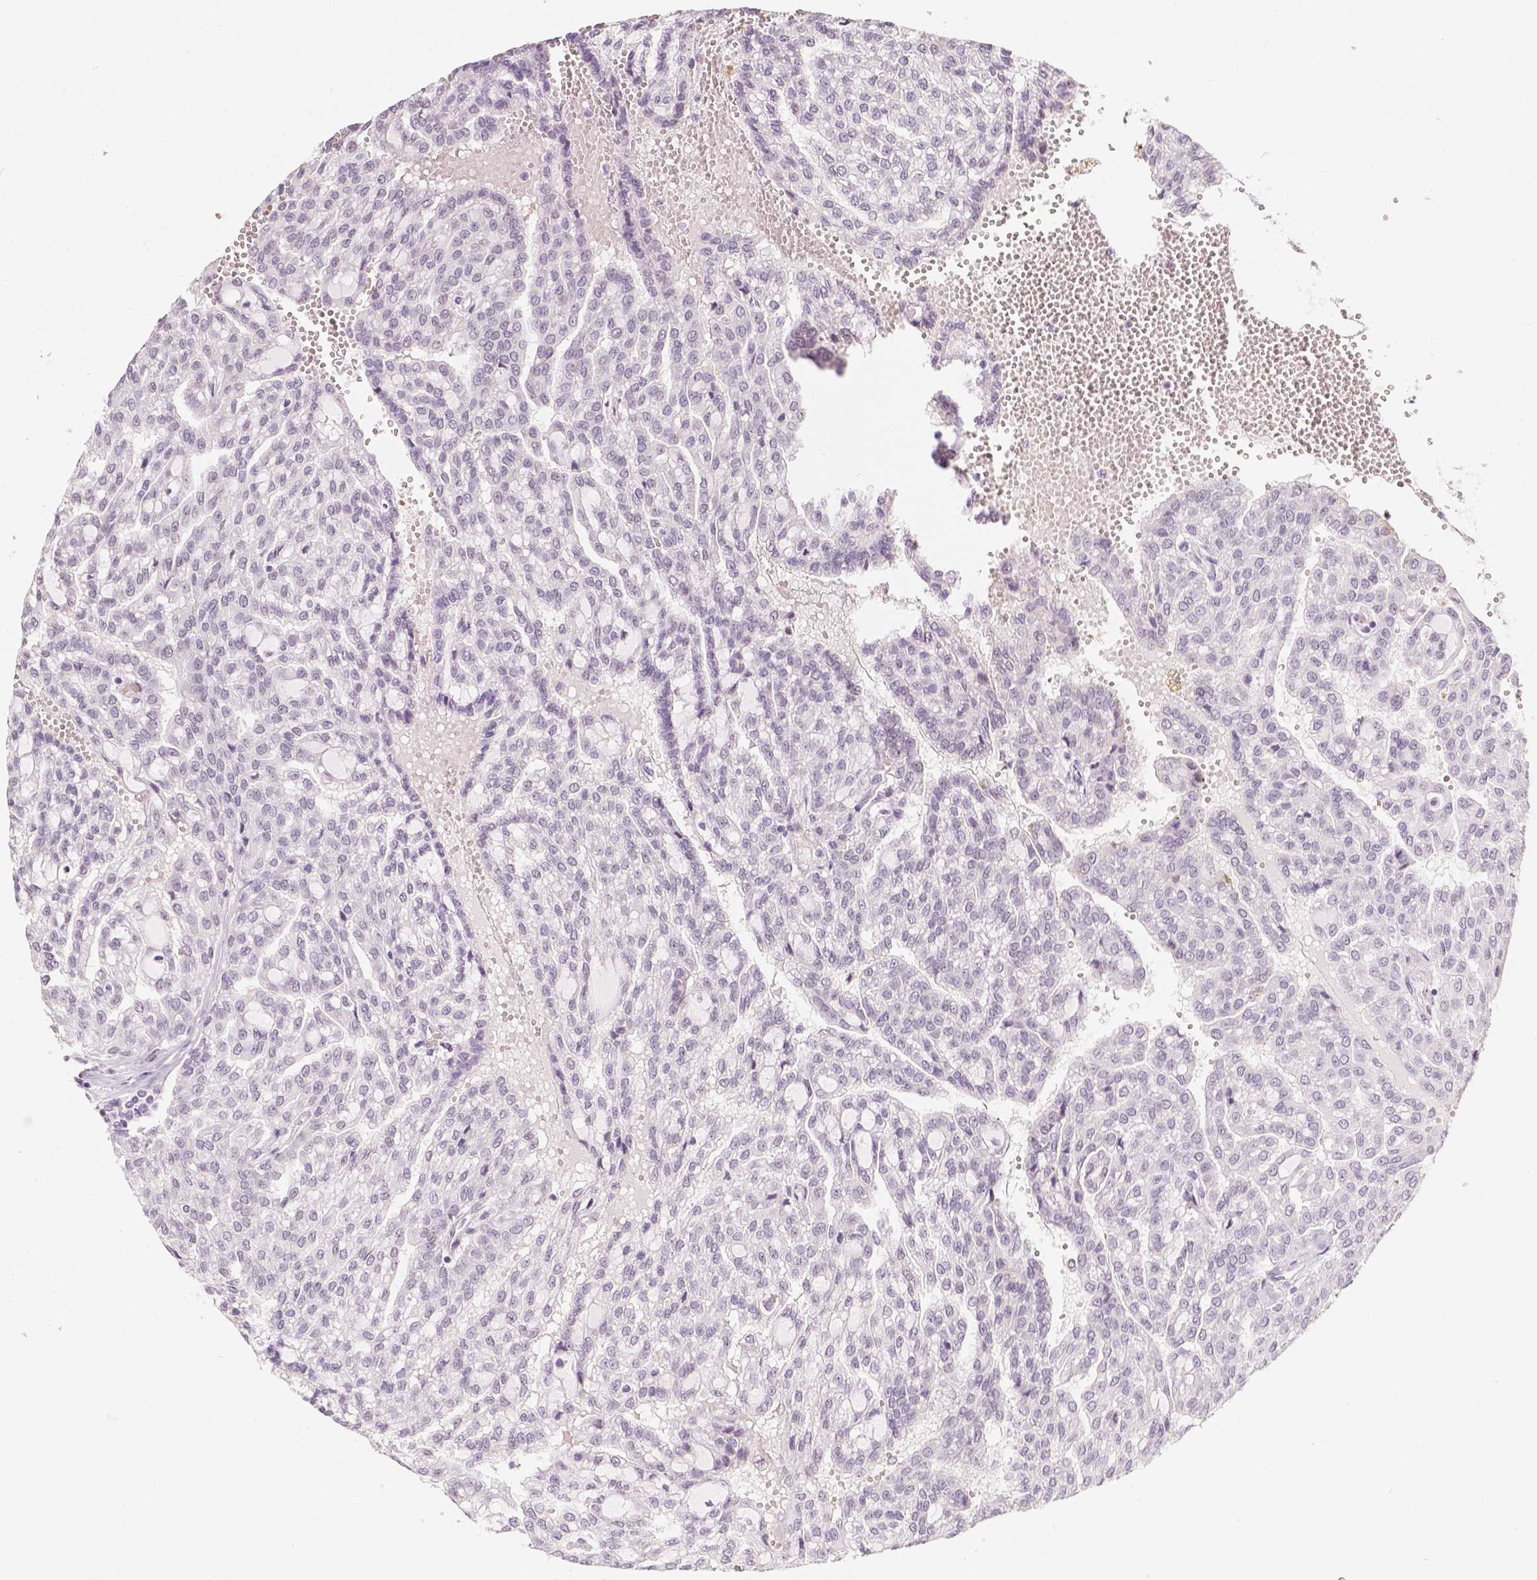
{"staining": {"intensity": "negative", "quantity": "none", "location": "none"}, "tissue": "renal cancer", "cell_type": "Tumor cells", "image_type": "cancer", "snomed": [{"axis": "morphology", "description": "Adenocarcinoma, NOS"}, {"axis": "topography", "description": "Kidney"}], "caption": "IHC of adenocarcinoma (renal) exhibits no positivity in tumor cells.", "gene": "KDM5B", "patient": {"sex": "male", "age": 63}}